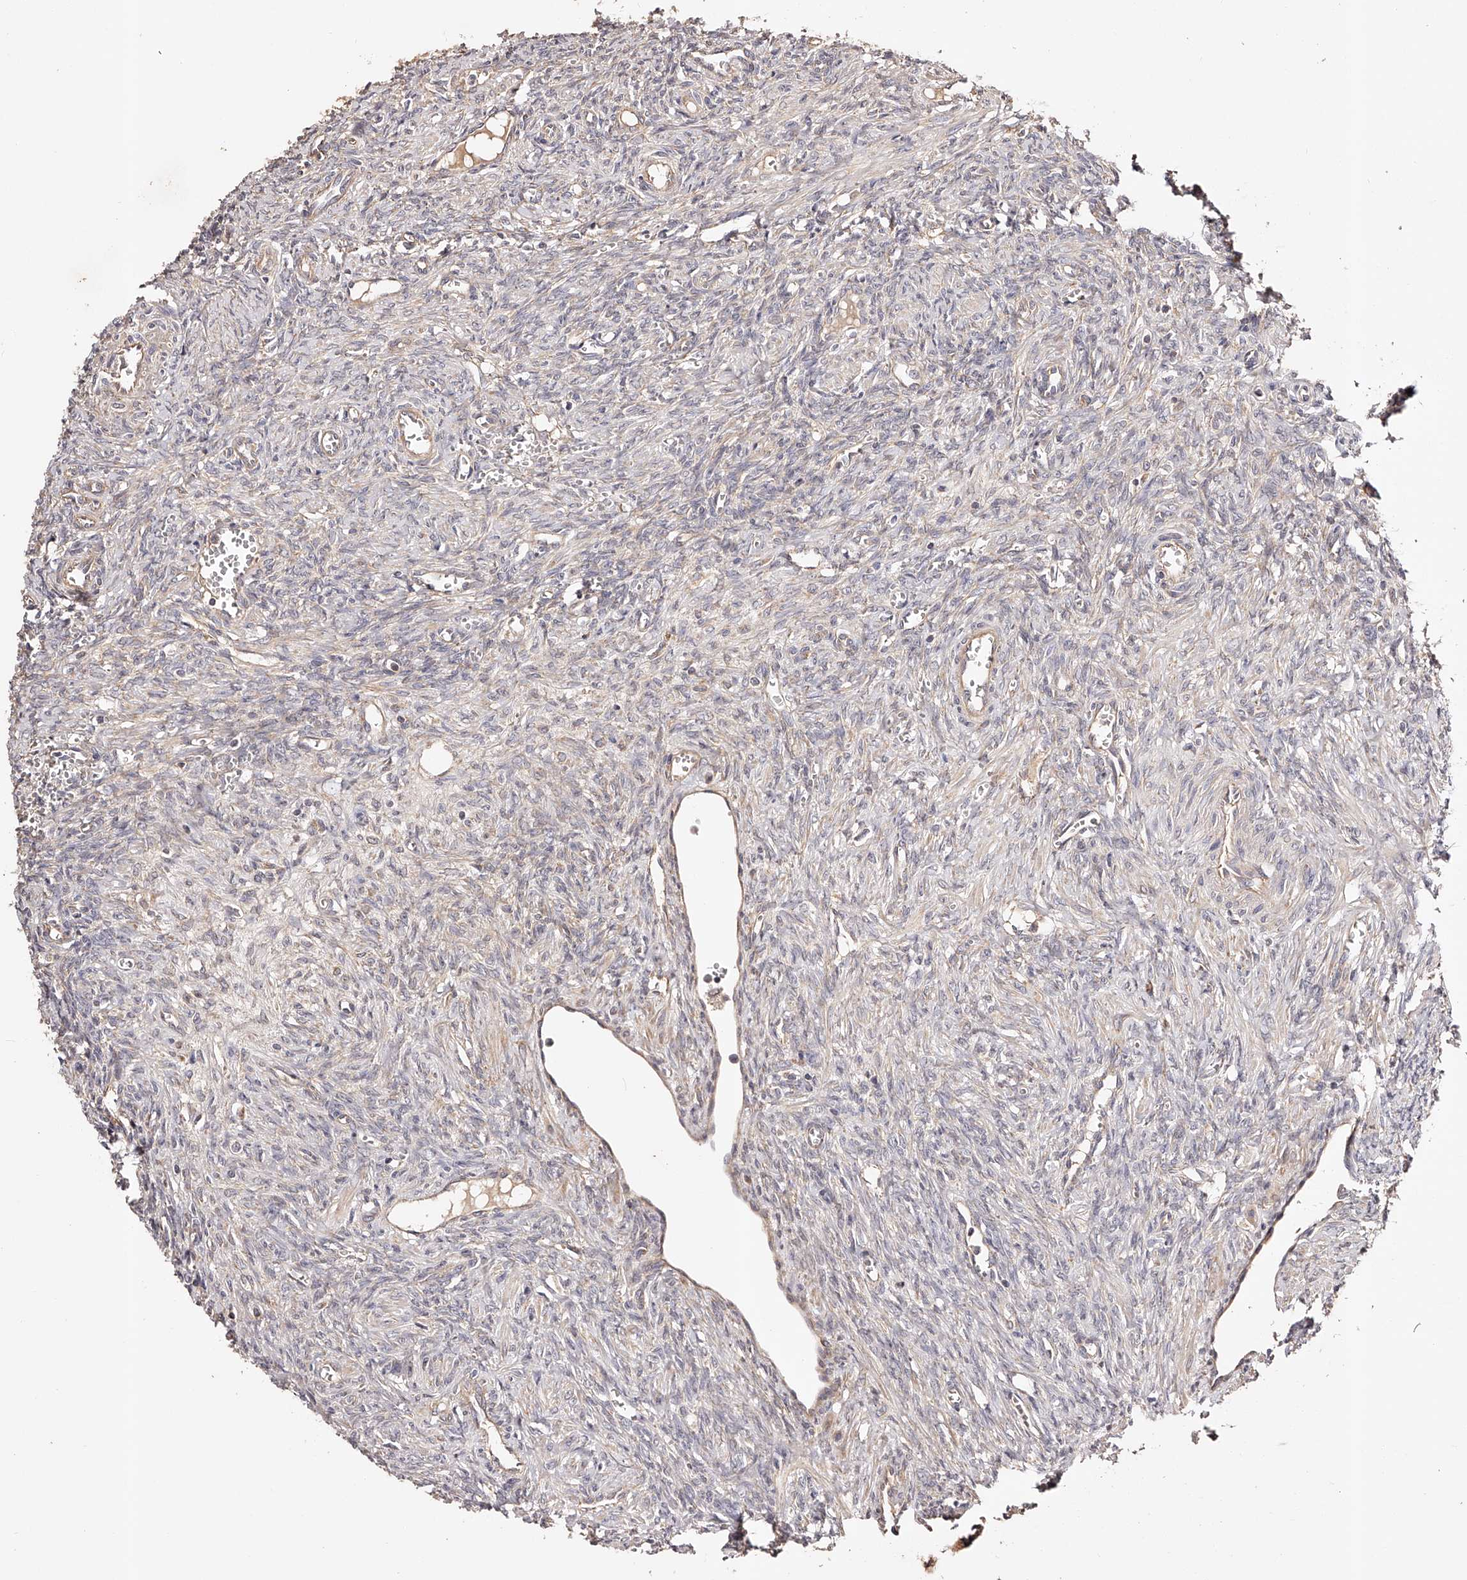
{"staining": {"intensity": "weak", "quantity": "<25%", "location": "cytoplasmic/membranous"}, "tissue": "ovary", "cell_type": "Ovarian stroma cells", "image_type": "normal", "snomed": [{"axis": "morphology", "description": "Normal tissue, NOS"}, {"axis": "topography", "description": "Ovary"}], "caption": "There is no significant staining in ovarian stroma cells of ovary.", "gene": "USP21", "patient": {"sex": "female", "age": 41}}